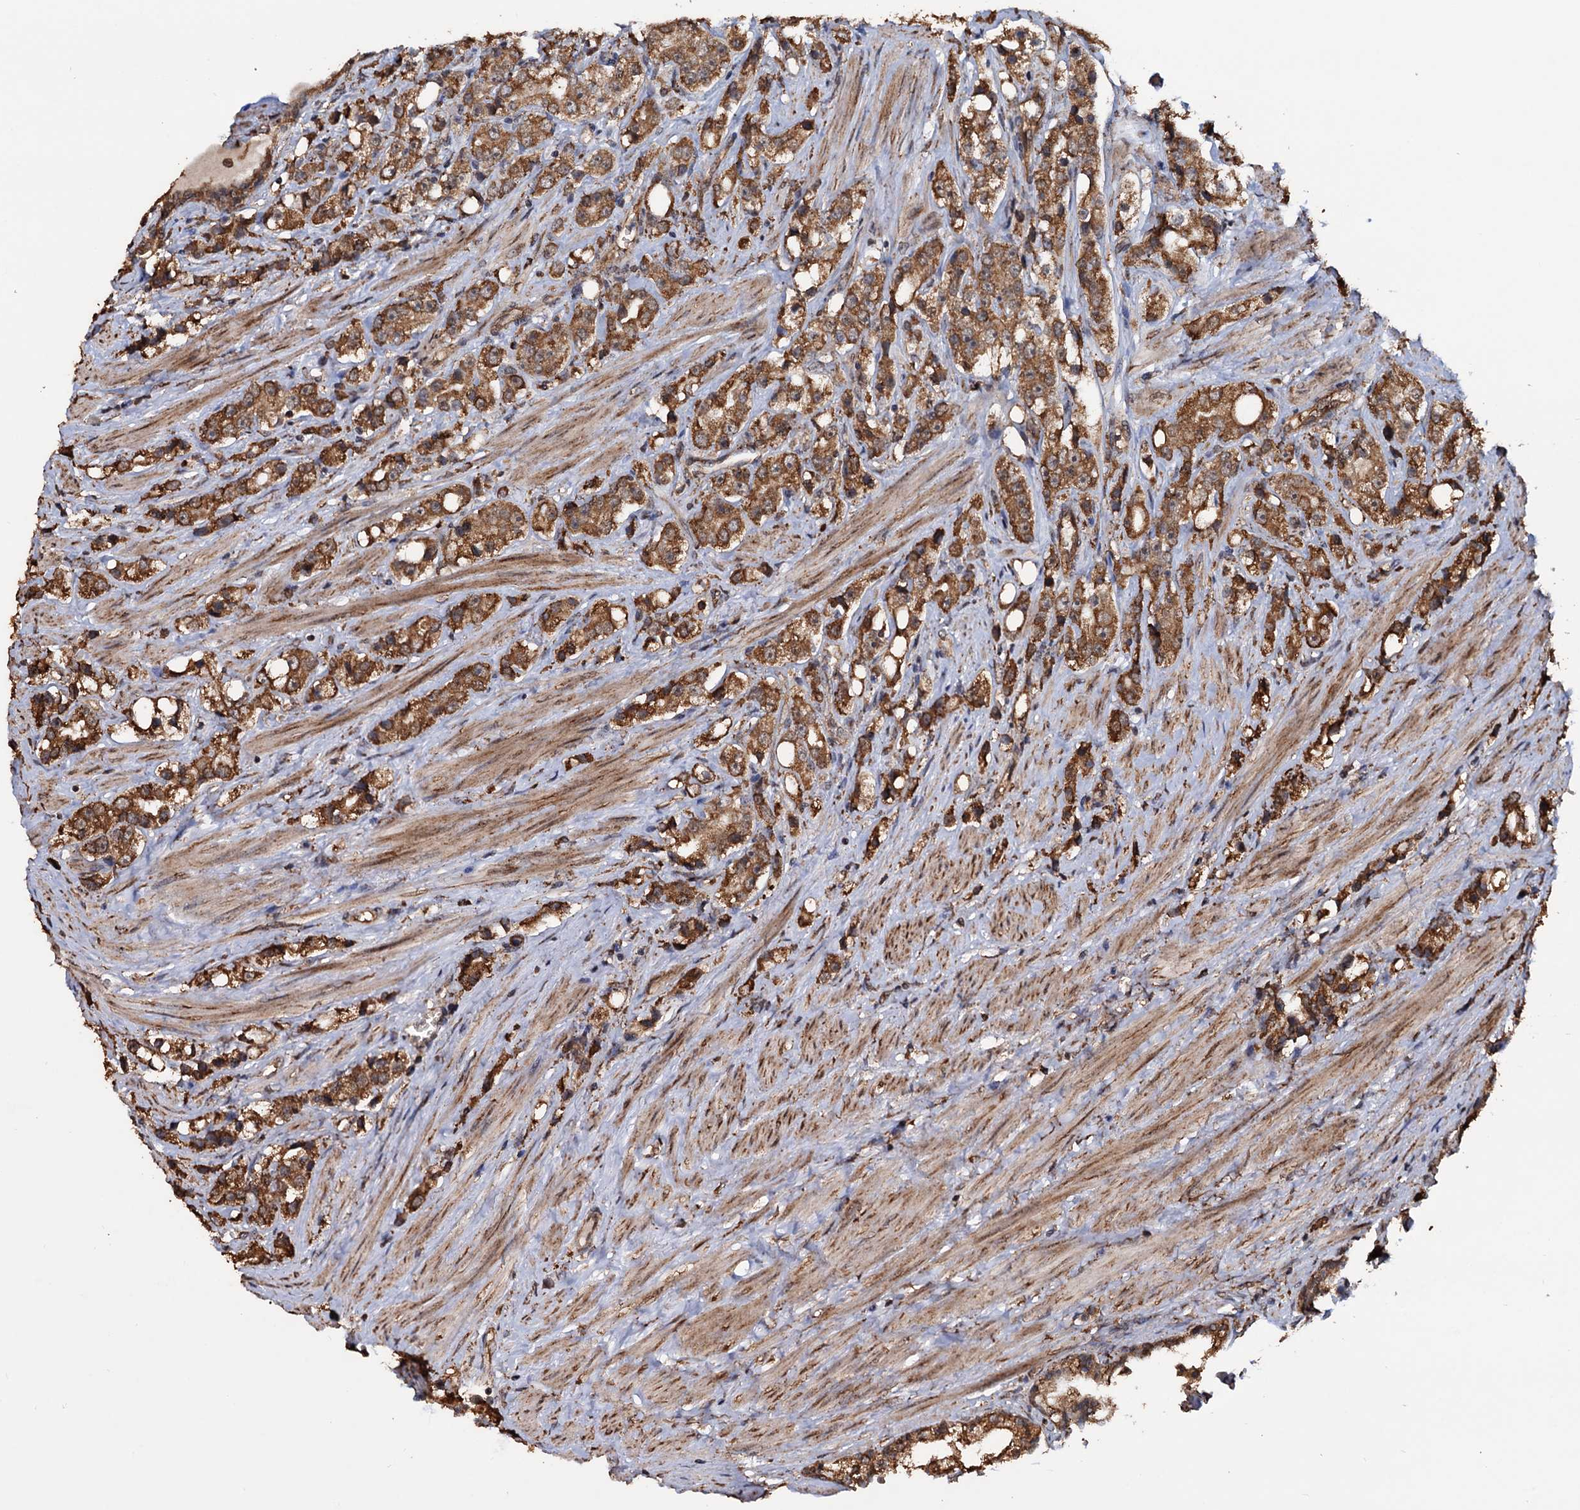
{"staining": {"intensity": "moderate", "quantity": ">75%", "location": "cytoplasmic/membranous"}, "tissue": "prostate cancer", "cell_type": "Tumor cells", "image_type": "cancer", "snomed": [{"axis": "morphology", "description": "Adenocarcinoma, NOS"}, {"axis": "topography", "description": "Prostate"}], "caption": "This image demonstrates immunohistochemistry staining of prostate cancer, with medium moderate cytoplasmic/membranous expression in about >75% of tumor cells.", "gene": "TBC1D12", "patient": {"sex": "male", "age": 79}}